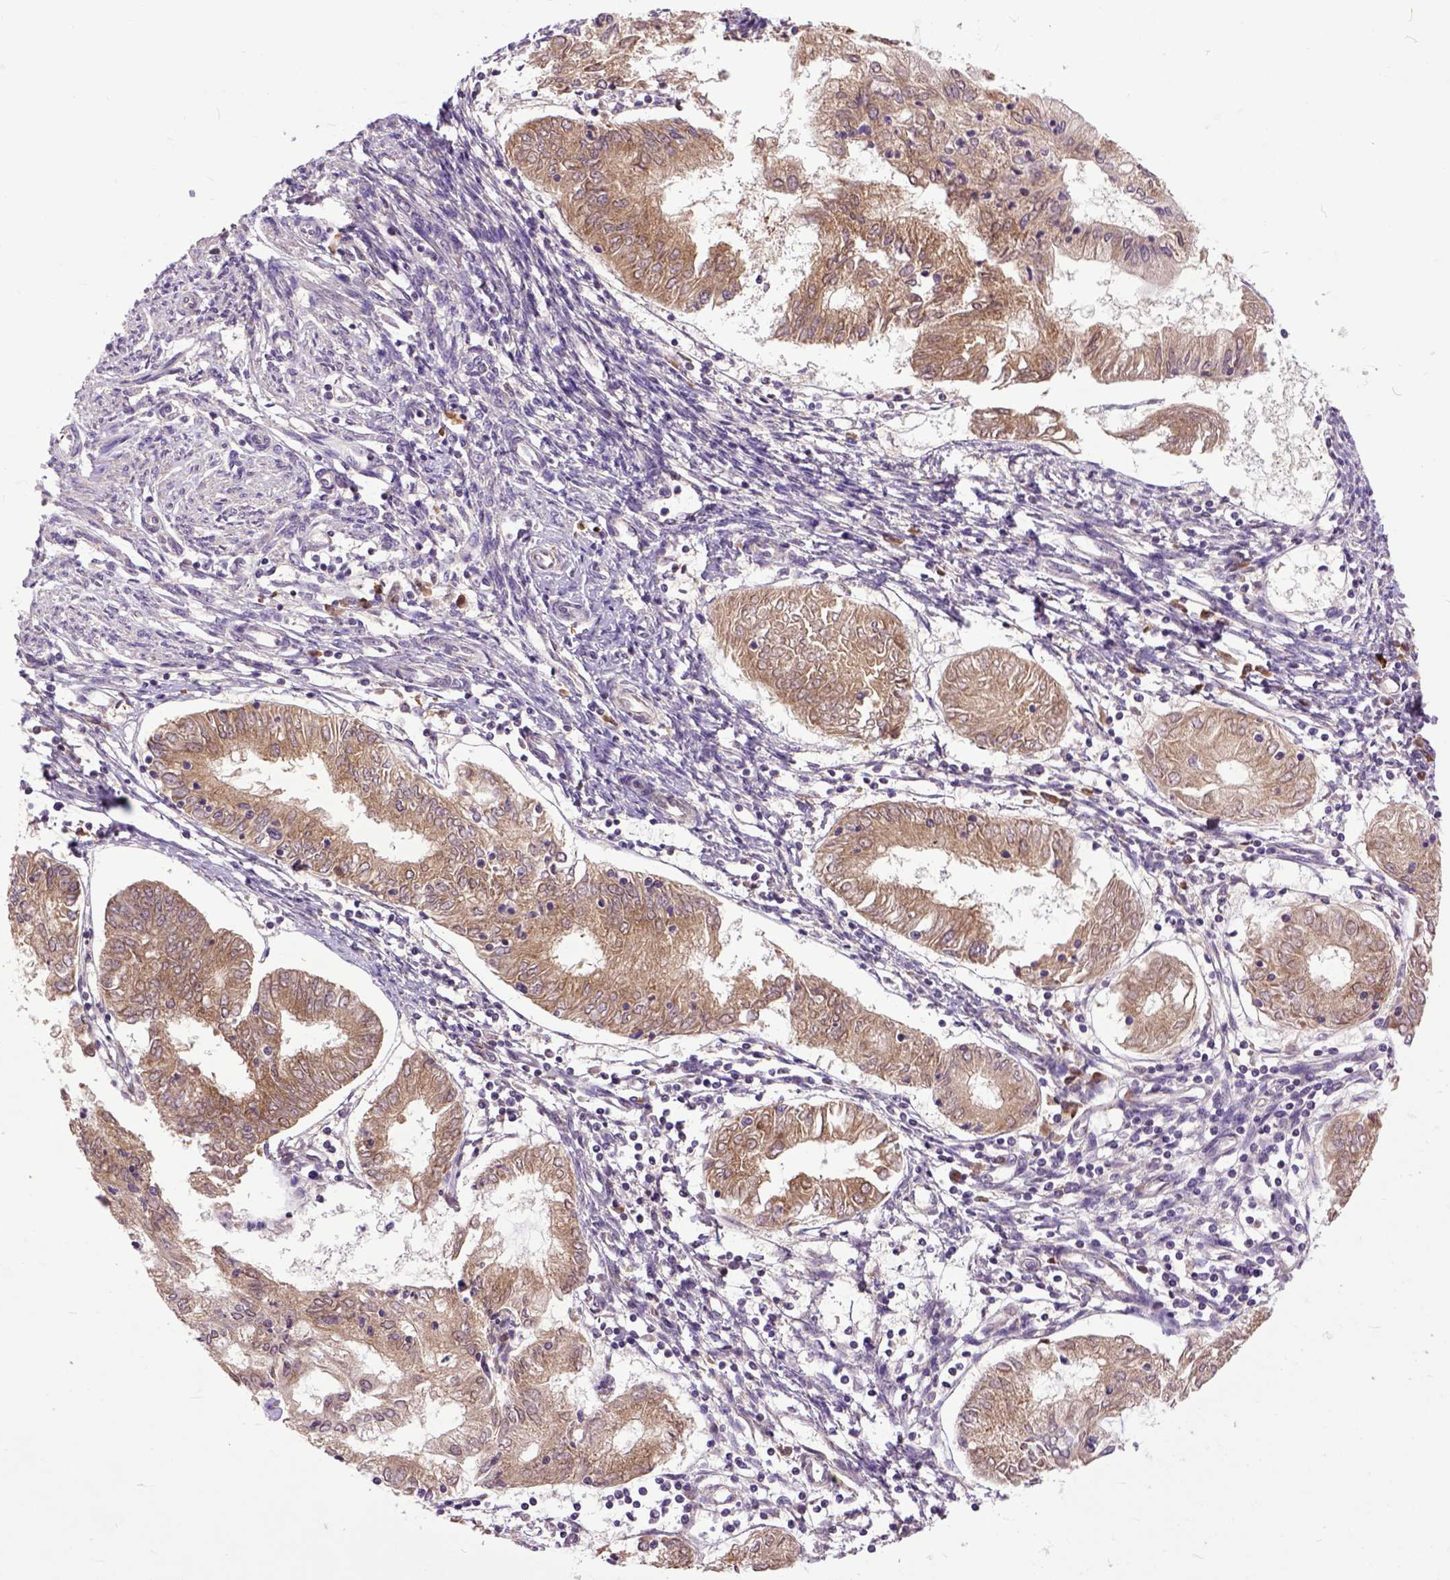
{"staining": {"intensity": "moderate", "quantity": ">75%", "location": "cytoplasmic/membranous"}, "tissue": "endometrial cancer", "cell_type": "Tumor cells", "image_type": "cancer", "snomed": [{"axis": "morphology", "description": "Adenocarcinoma, NOS"}, {"axis": "topography", "description": "Endometrium"}], "caption": "DAB immunohistochemical staining of endometrial cancer (adenocarcinoma) shows moderate cytoplasmic/membranous protein expression in approximately >75% of tumor cells.", "gene": "ARL1", "patient": {"sex": "female", "age": 68}}